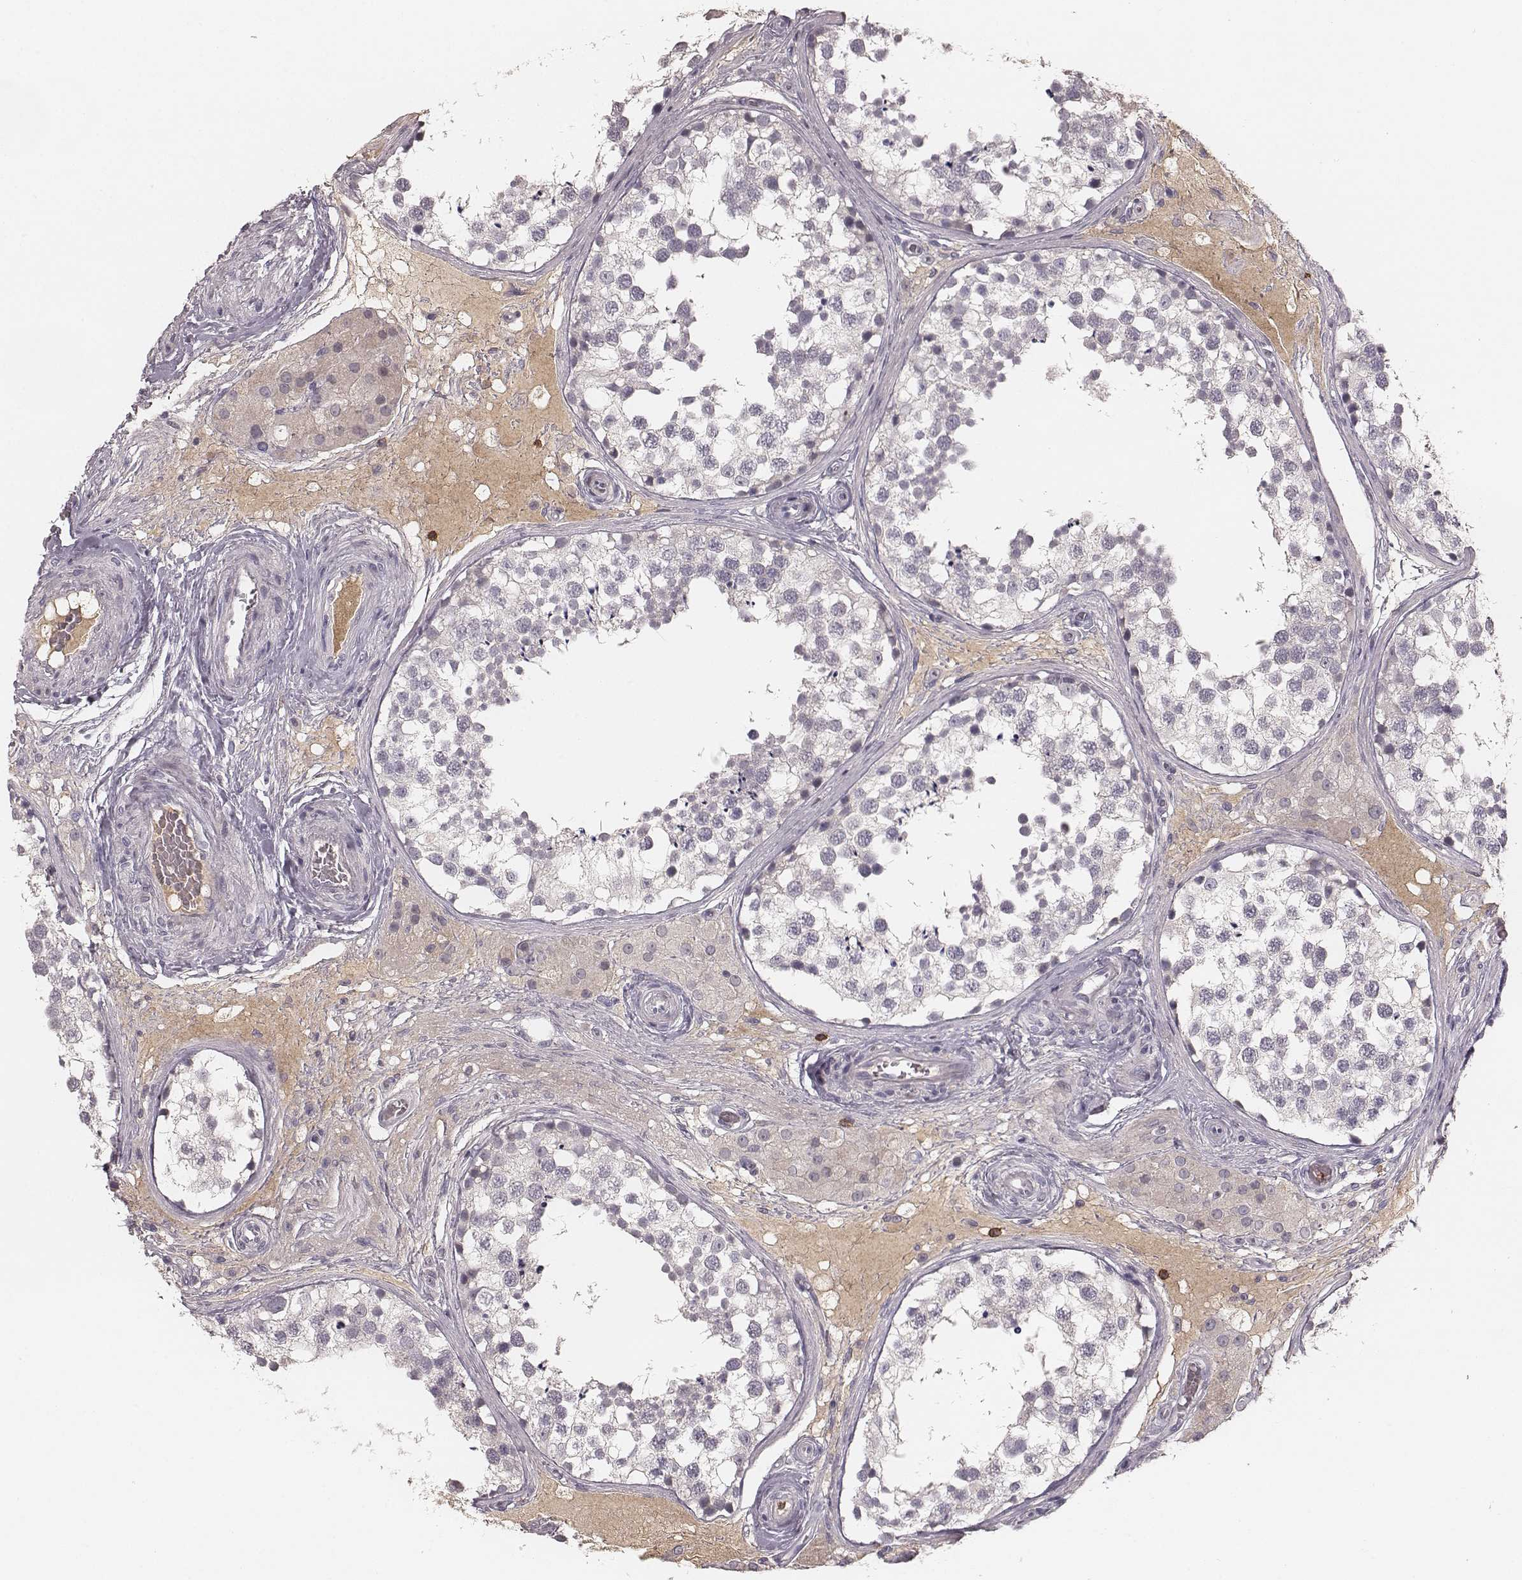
{"staining": {"intensity": "negative", "quantity": "none", "location": "none"}, "tissue": "testis", "cell_type": "Cells in seminiferous ducts", "image_type": "normal", "snomed": [{"axis": "morphology", "description": "Normal tissue, NOS"}, {"axis": "morphology", "description": "Seminoma, NOS"}, {"axis": "topography", "description": "Testis"}], "caption": "An immunohistochemistry (IHC) histopathology image of benign testis is shown. There is no staining in cells in seminiferous ducts of testis.", "gene": "CD8A", "patient": {"sex": "male", "age": 65}}